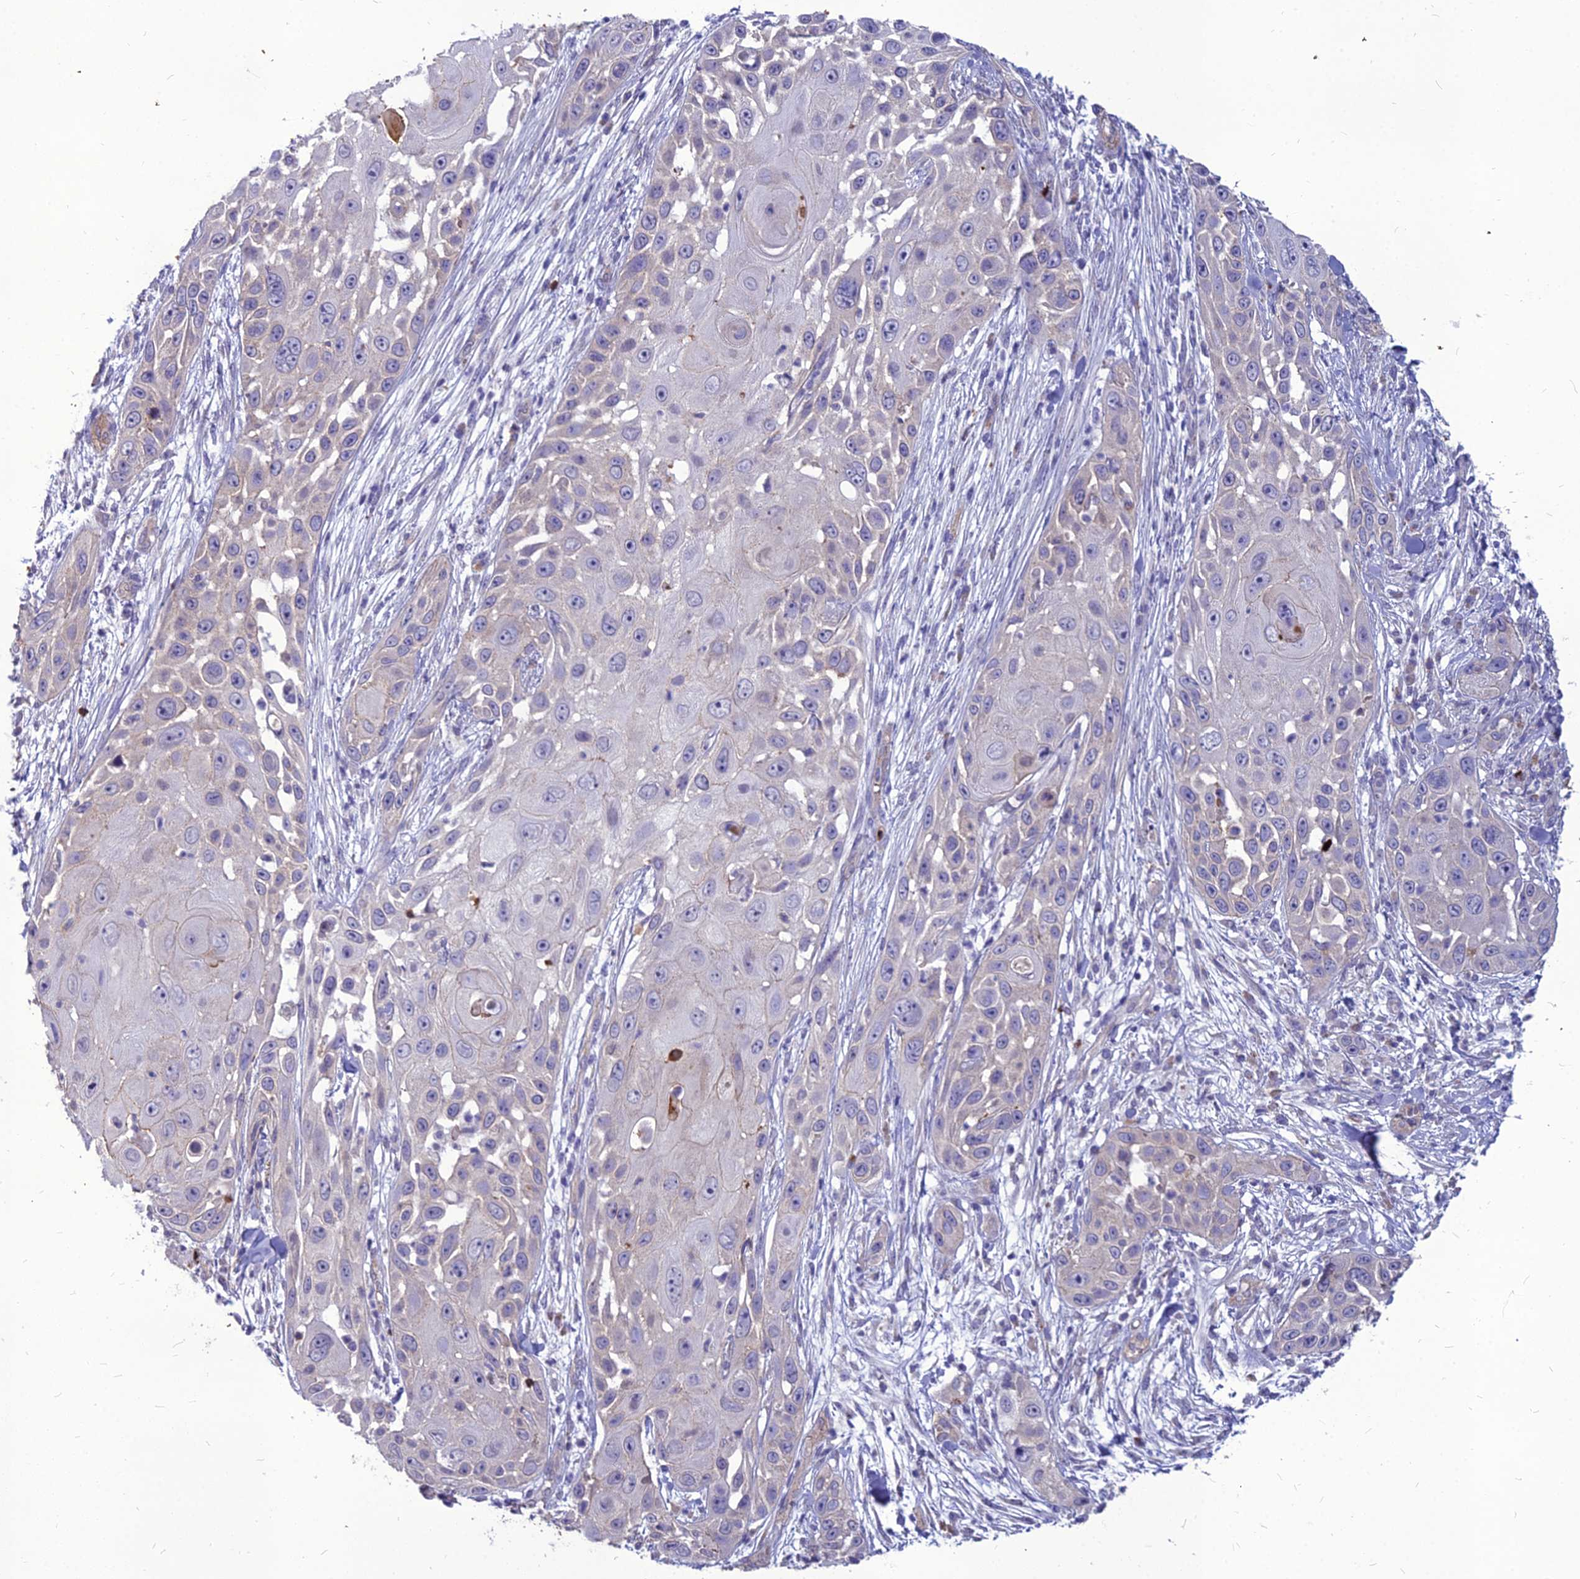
{"staining": {"intensity": "negative", "quantity": "none", "location": "none"}, "tissue": "skin cancer", "cell_type": "Tumor cells", "image_type": "cancer", "snomed": [{"axis": "morphology", "description": "Squamous cell carcinoma, NOS"}, {"axis": "topography", "description": "Skin"}], "caption": "Immunohistochemistry (IHC) image of neoplastic tissue: skin cancer (squamous cell carcinoma) stained with DAB (3,3'-diaminobenzidine) demonstrates no significant protein positivity in tumor cells.", "gene": "PCED1B", "patient": {"sex": "female", "age": 44}}